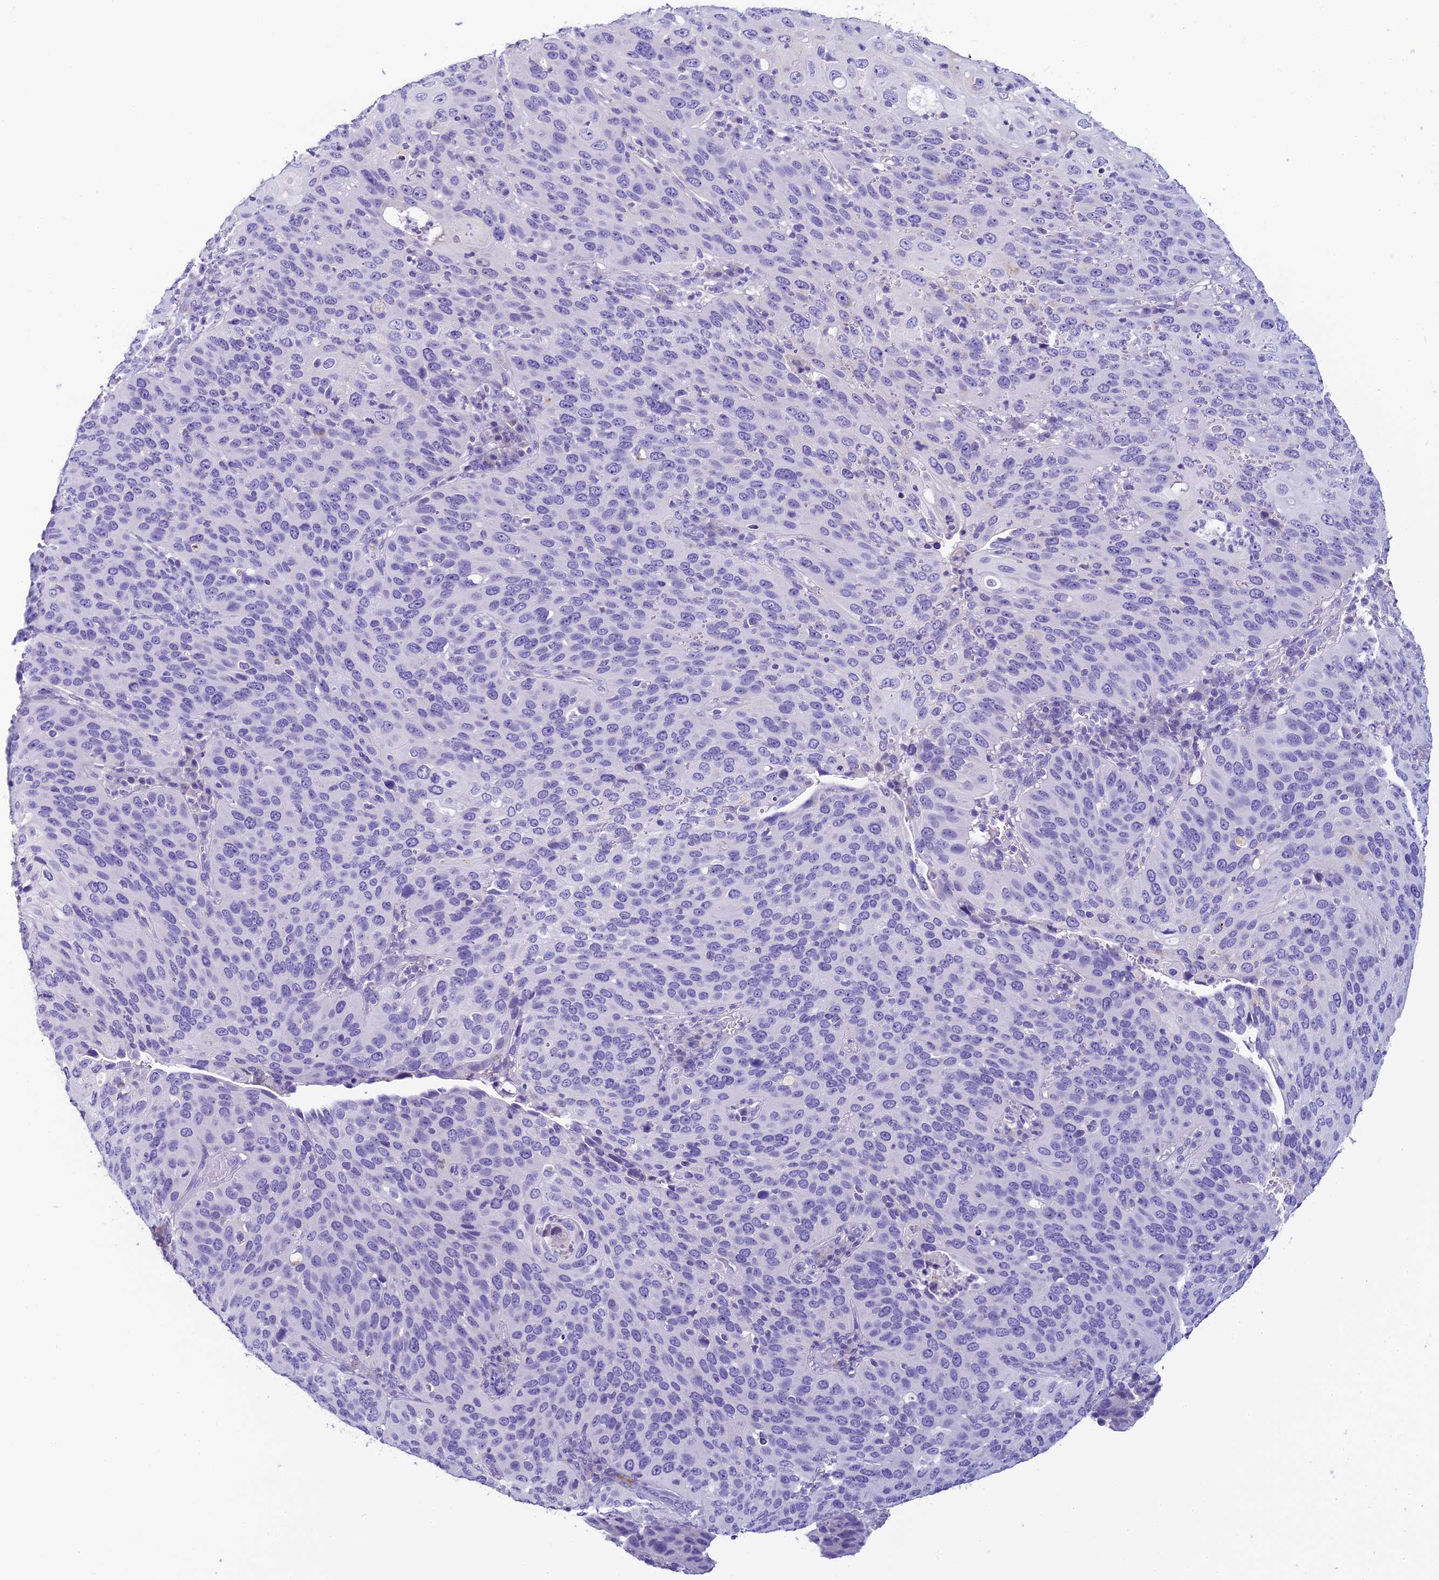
{"staining": {"intensity": "negative", "quantity": "none", "location": "none"}, "tissue": "cervical cancer", "cell_type": "Tumor cells", "image_type": "cancer", "snomed": [{"axis": "morphology", "description": "Squamous cell carcinoma, NOS"}, {"axis": "topography", "description": "Cervix"}], "caption": "Cervical cancer was stained to show a protein in brown. There is no significant staining in tumor cells.", "gene": "C12orf29", "patient": {"sex": "female", "age": 36}}